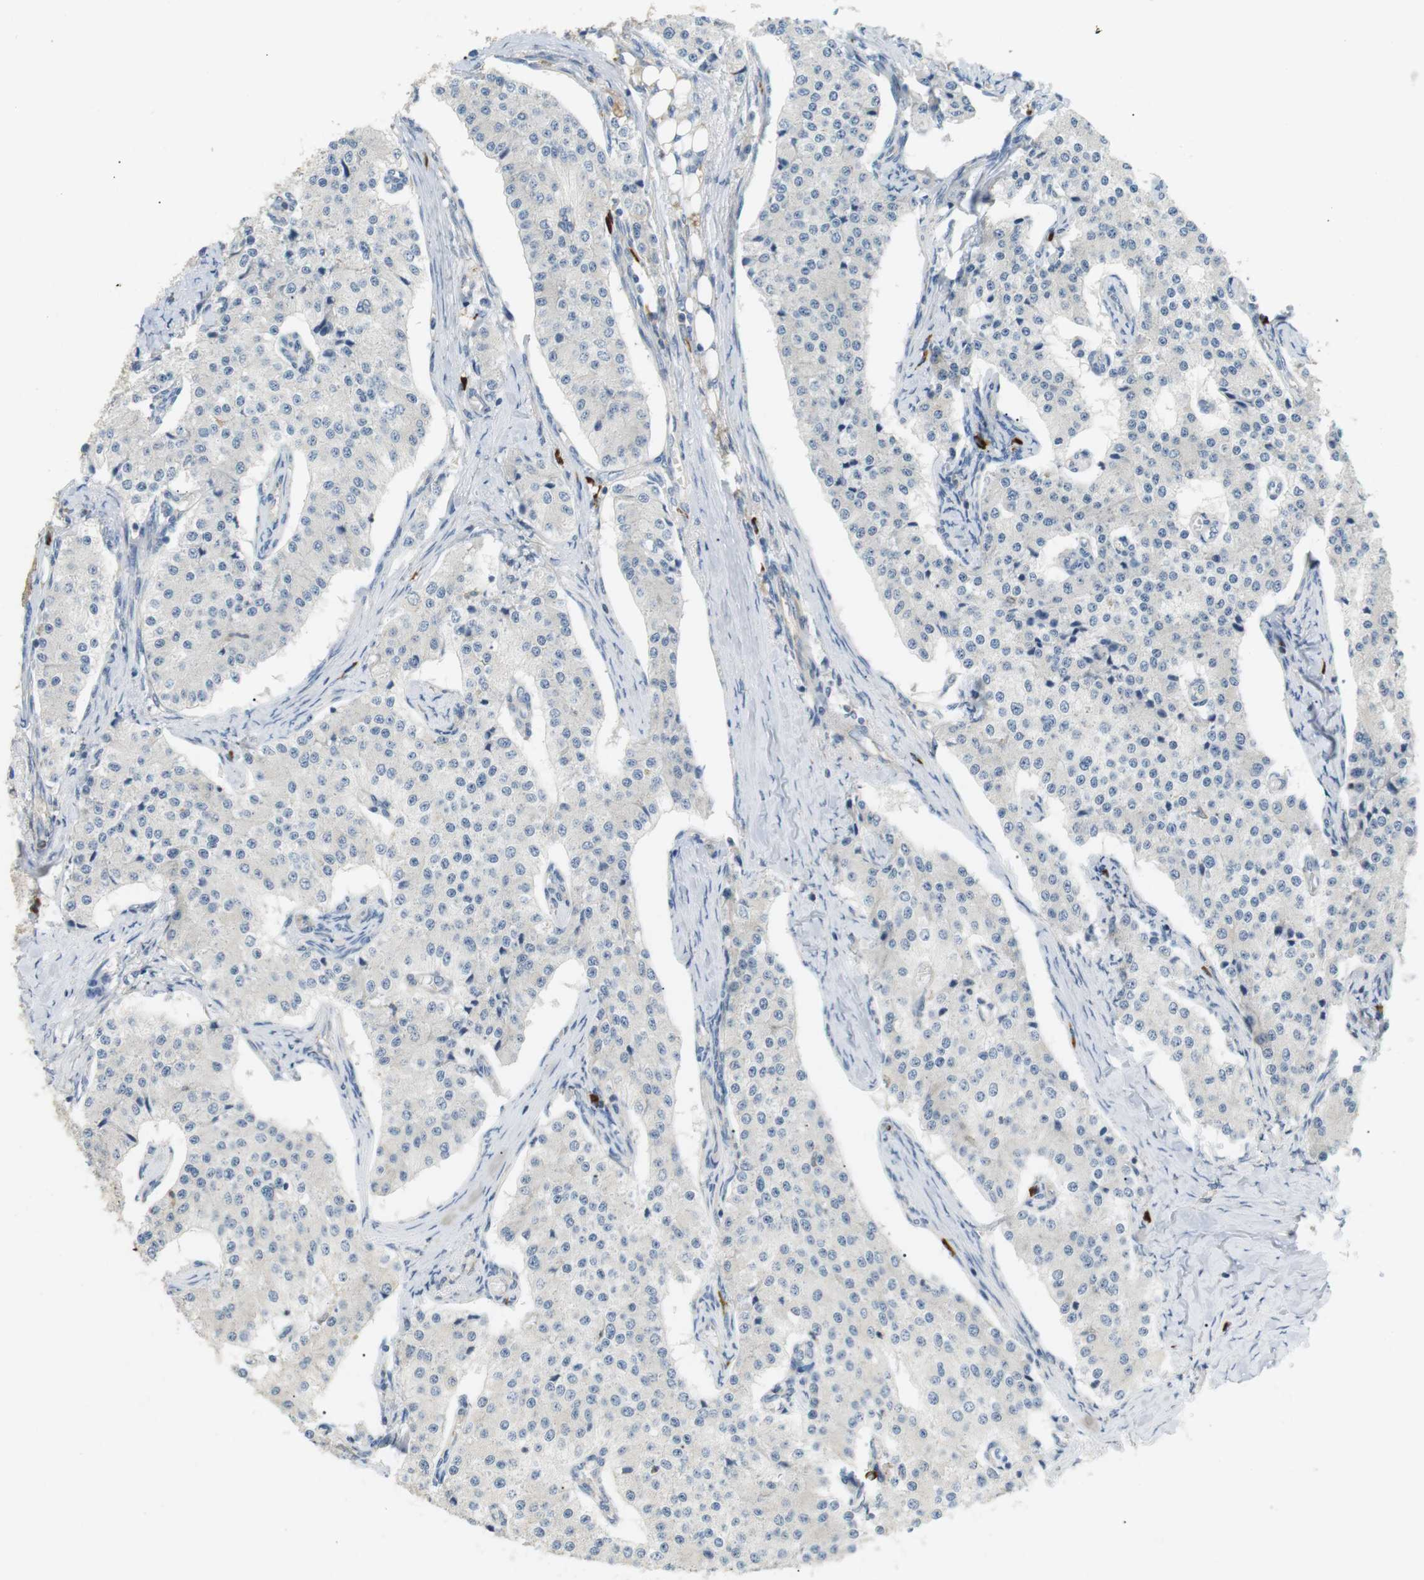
{"staining": {"intensity": "negative", "quantity": "none", "location": "none"}, "tissue": "carcinoid", "cell_type": "Tumor cells", "image_type": "cancer", "snomed": [{"axis": "morphology", "description": "Carcinoid, malignant, NOS"}, {"axis": "topography", "description": "Colon"}], "caption": "The photomicrograph displays no staining of tumor cells in carcinoid.", "gene": "TMEM200A", "patient": {"sex": "female", "age": 52}}